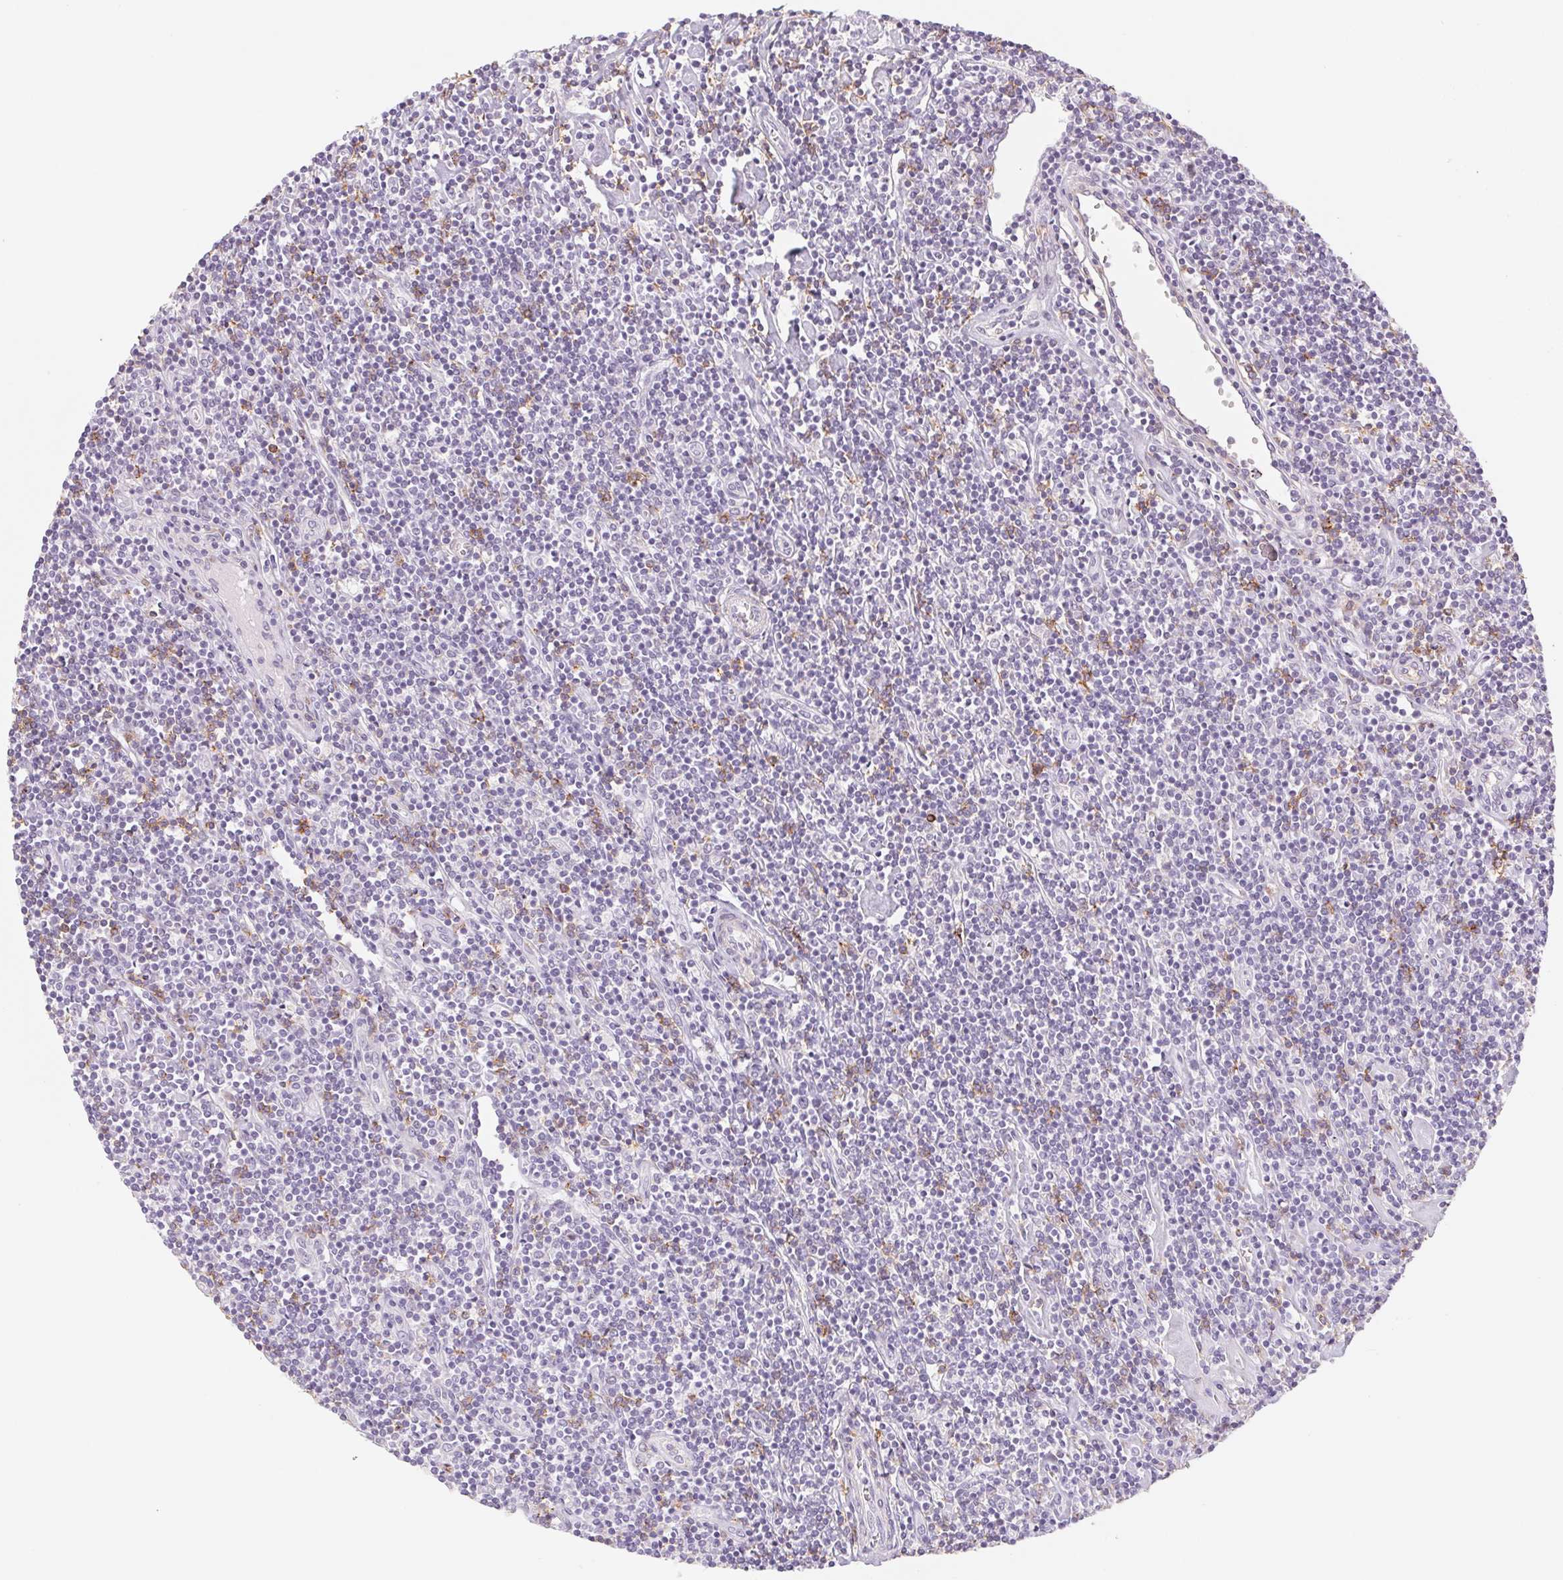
{"staining": {"intensity": "negative", "quantity": "none", "location": "none"}, "tissue": "lymphoma", "cell_type": "Tumor cells", "image_type": "cancer", "snomed": [{"axis": "morphology", "description": "Hodgkin's disease, NOS"}, {"axis": "topography", "description": "Lymph node"}], "caption": "Immunohistochemistry (IHC) histopathology image of human Hodgkin's disease stained for a protein (brown), which displays no expression in tumor cells. (IHC, brightfield microscopy, high magnification).", "gene": "PRPH", "patient": {"sex": "male", "age": 40}}